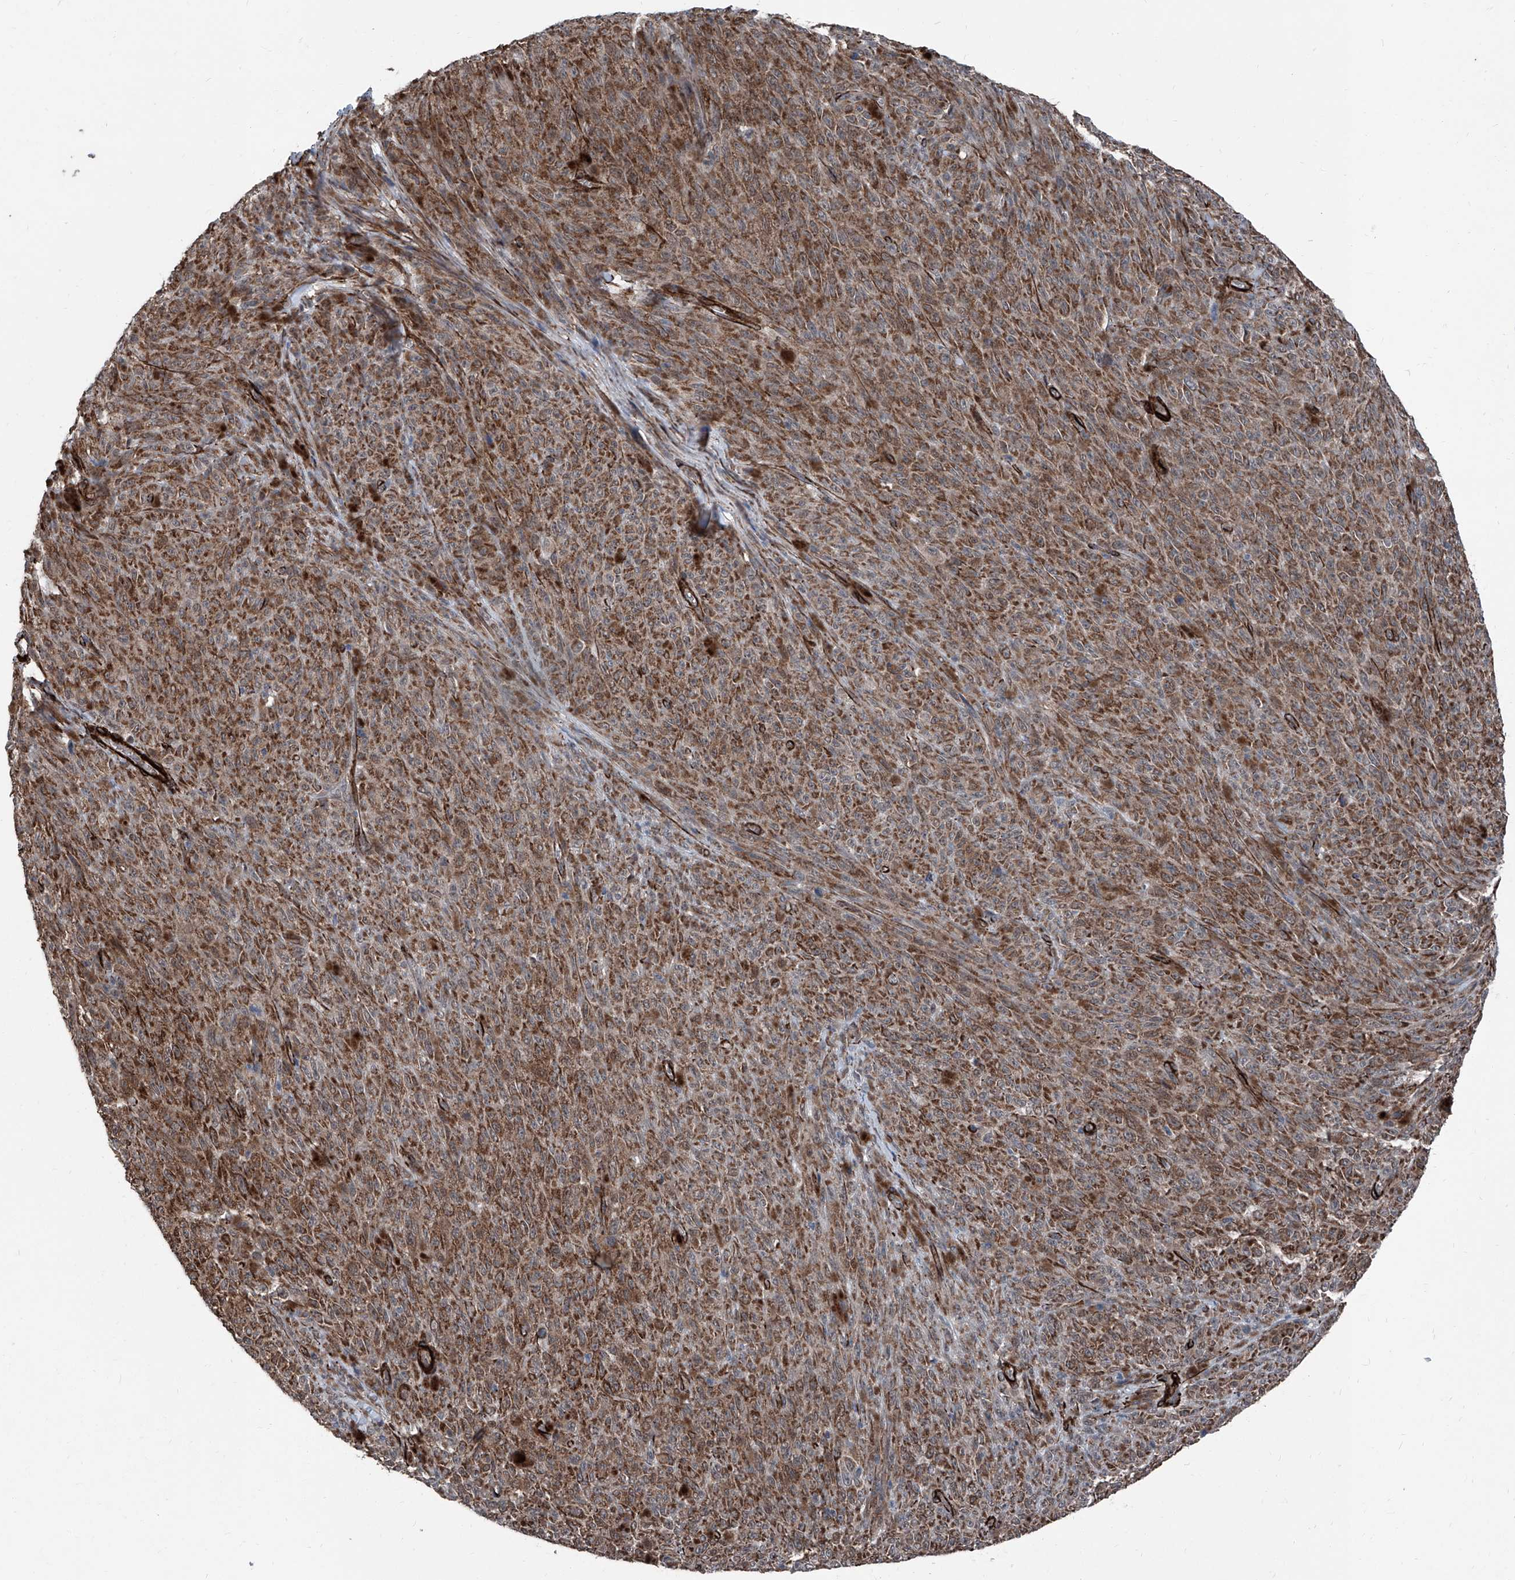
{"staining": {"intensity": "moderate", "quantity": ">75%", "location": "cytoplasmic/membranous"}, "tissue": "melanoma", "cell_type": "Tumor cells", "image_type": "cancer", "snomed": [{"axis": "morphology", "description": "Malignant melanoma, NOS"}, {"axis": "topography", "description": "Skin"}], "caption": "The immunohistochemical stain highlights moderate cytoplasmic/membranous positivity in tumor cells of melanoma tissue.", "gene": "COA7", "patient": {"sex": "female", "age": 82}}